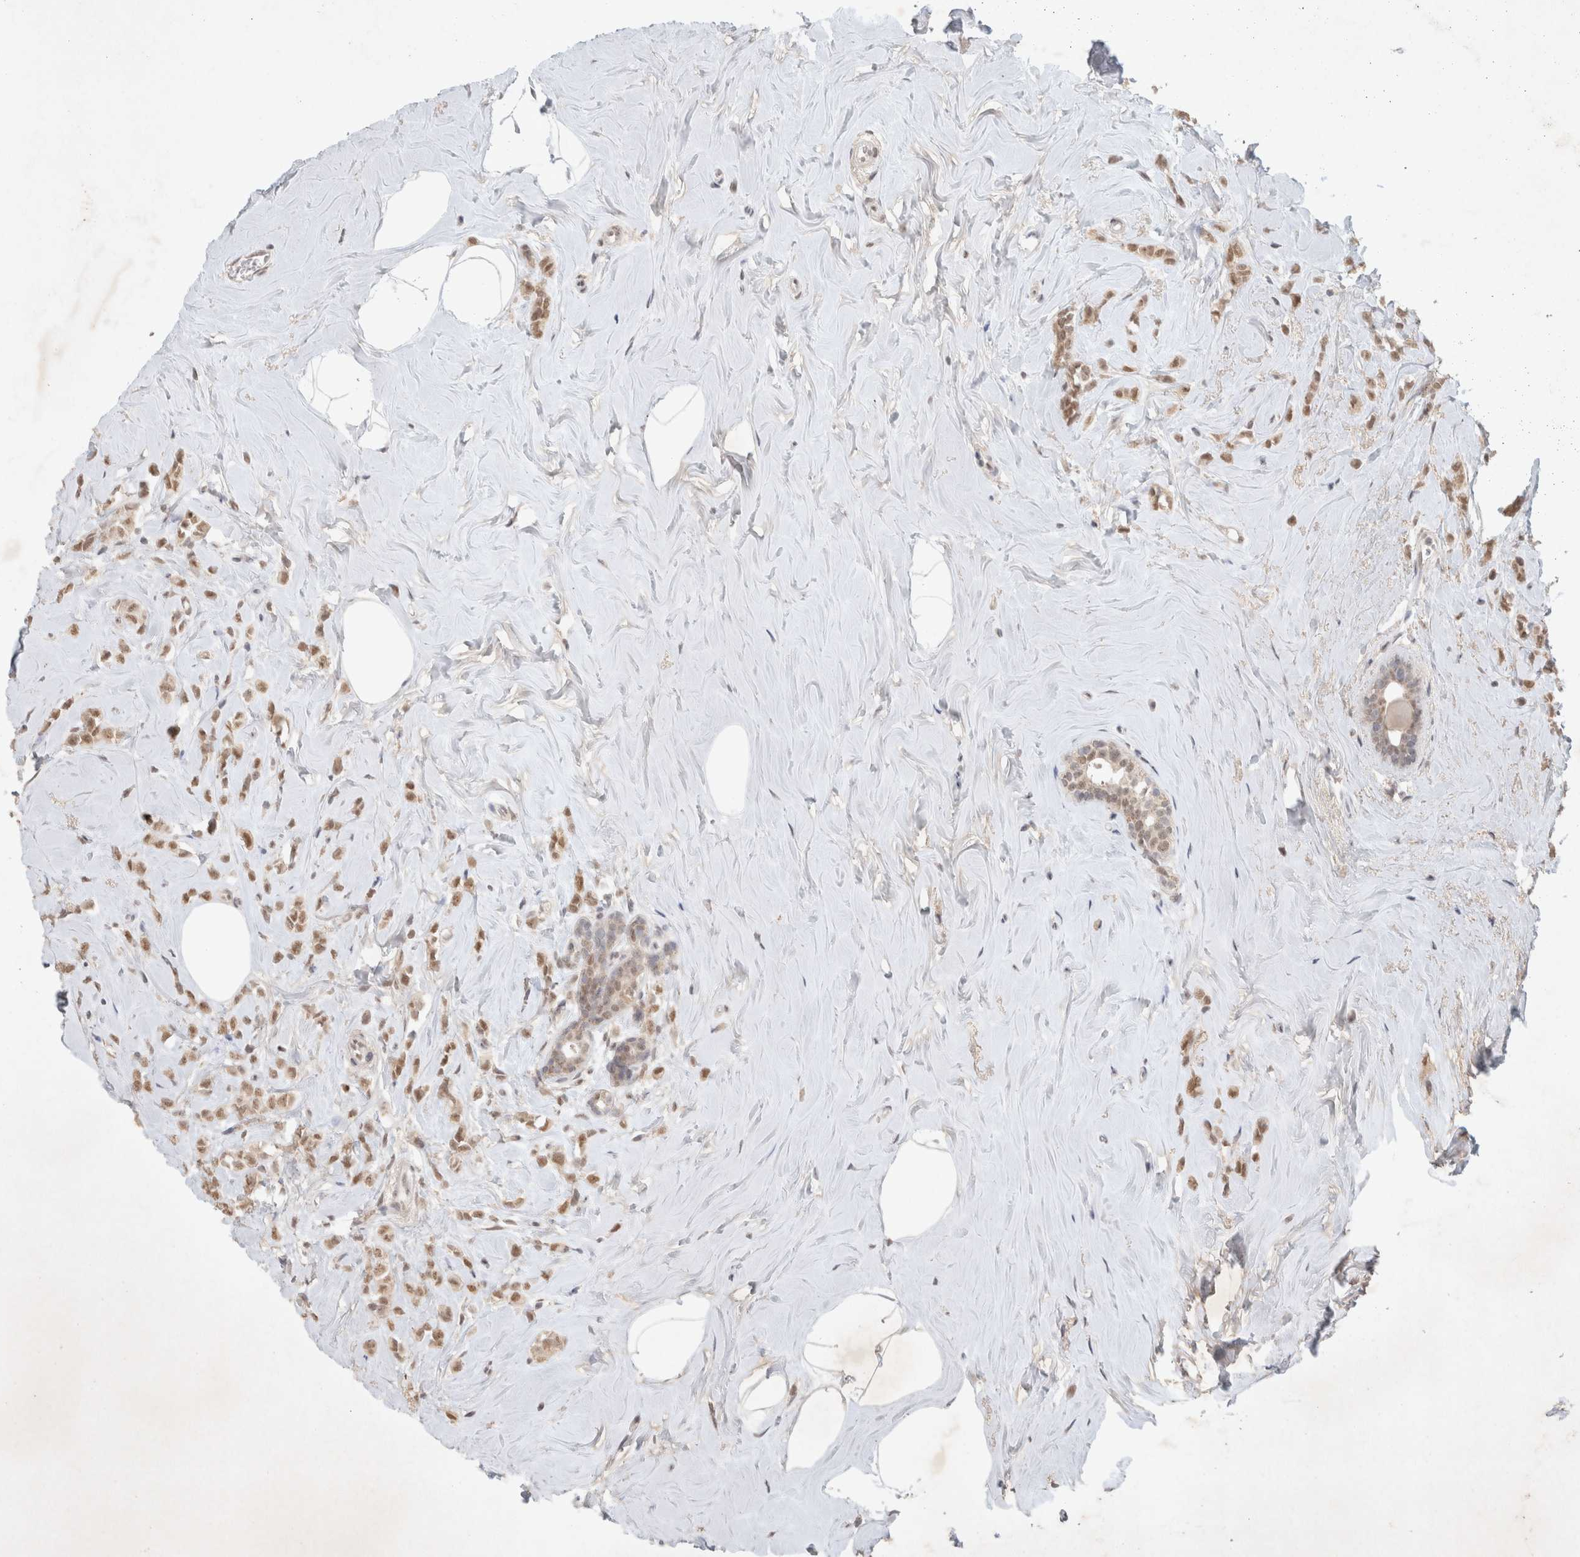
{"staining": {"intensity": "moderate", "quantity": ">75%", "location": "nuclear"}, "tissue": "breast cancer", "cell_type": "Tumor cells", "image_type": "cancer", "snomed": [{"axis": "morphology", "description": "Lobular carcinoma"}, {"axis": "topography", "description": "Breast"}], "caption": "Breast cancer tissue exhibits moderate nuclear staining in about >75% of tumor cells The protein is stained brown, and the nuclei are stained in blue (DAB IHC with brightfield microscopy, high magnification).", "gene": "FBXO42", "patient": {"sex": "female", "age": 47}}